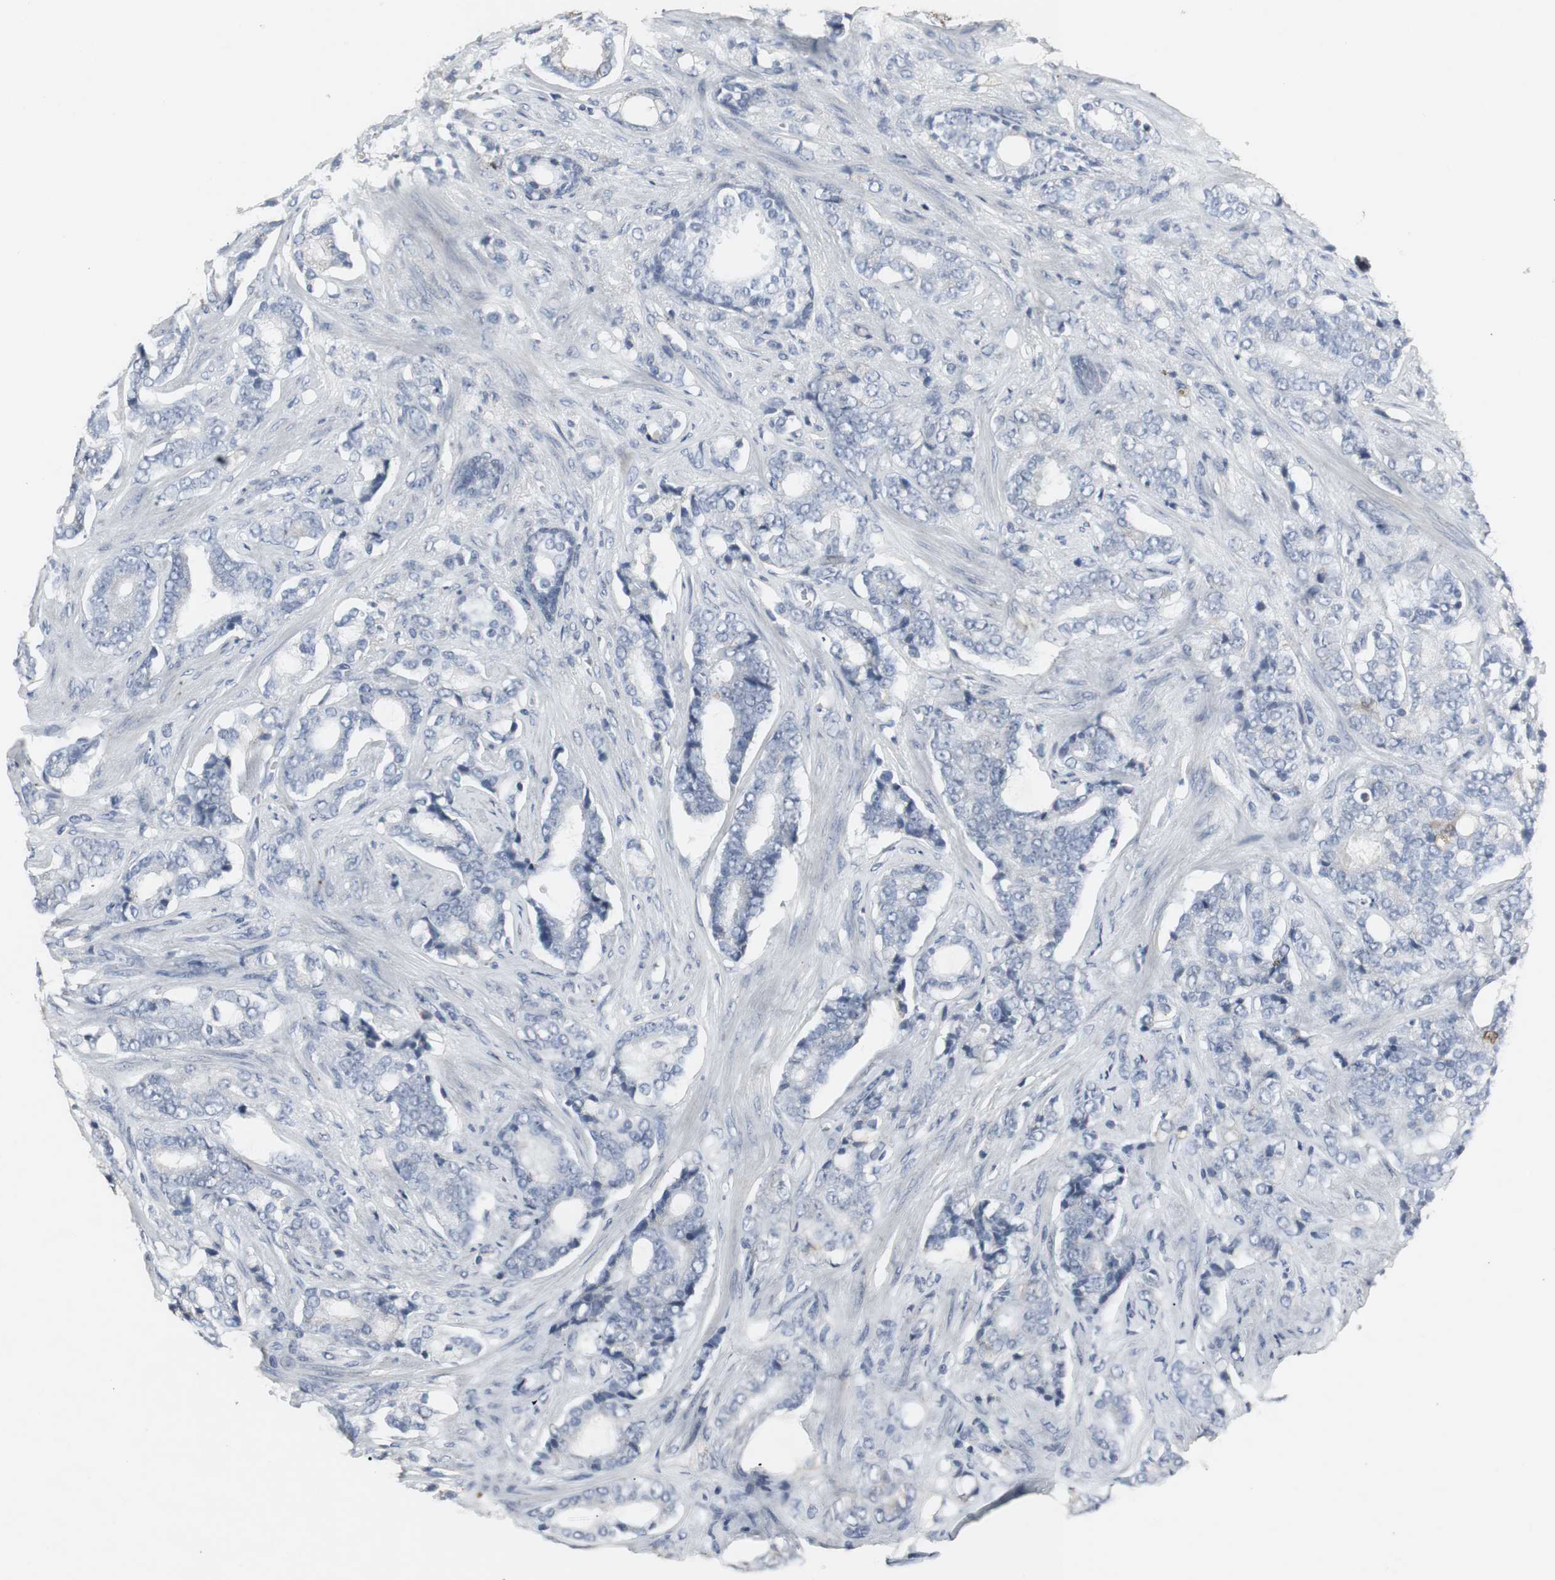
{"staining": {"intensity": "negative", "quantity": "none", "location": "none"}, "tissue": "prostate cancer", "cell_type": "Tumor cells", "image_type": "cancer", "snomed": [{"axis": "morphology", "description": "Adenocarcinoma, Low grade"}, {"axis": "topography", "description": "Prostate"}], "caption": "Adenocarcinoma (low-grade) (prostate) was stained to show a protein in brown. There is no significant staining in tumor cells. (DAB (3,3'-diaminobenzidine) immunohistochemistry with hematoxylin counter stain).", "gene": "ACAA1", "patient": {"sex": "male", "age": 58}}